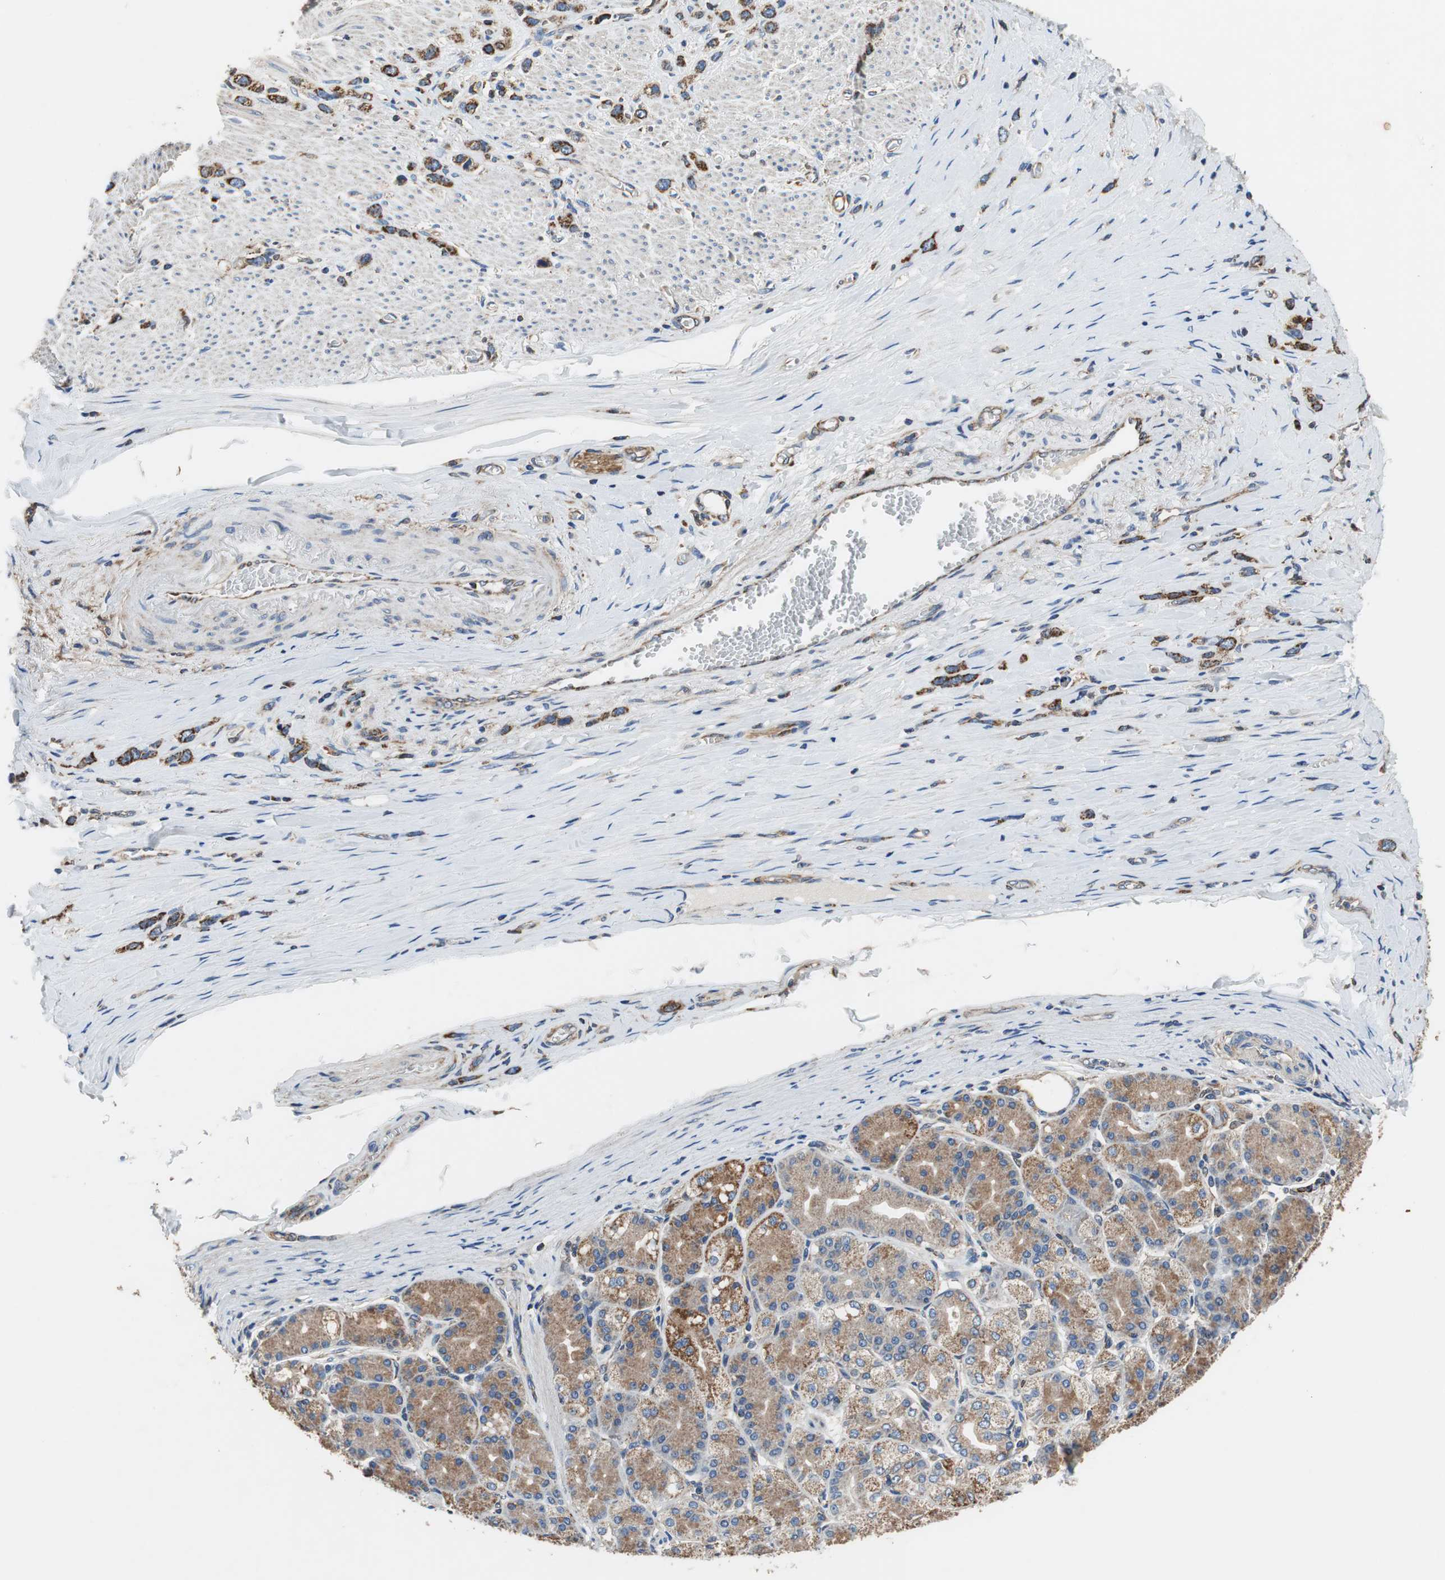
{"staining": {"intensity": "strong", "quantity": ">75%", "location": "cytoplasmic/membranous"}, "tissue": "stomach cancer", "cell_type": "Tumor cells", "image_type": "cancer", "snomed": [{"axis": "morphology", "description": "Normal tissue, NOS"}, {"axis": "morphology", "description": "Adenocarcinoma, NOS"}, {"axis": "morphology", "description": "Adenocarcinoma, High grade"}, {"axis": "topography", "description": "Stomach, upper"}, {"axis": "topography", "description": "Stomach"}], "caption": "IHC (DAB) staining of human stomach cancer shows strong cytoplasmic/membranous protein expression in approximately >75% of tumor cells.", "gene": "GSTK1", "patient": {"sex": "female", "age": 65}}